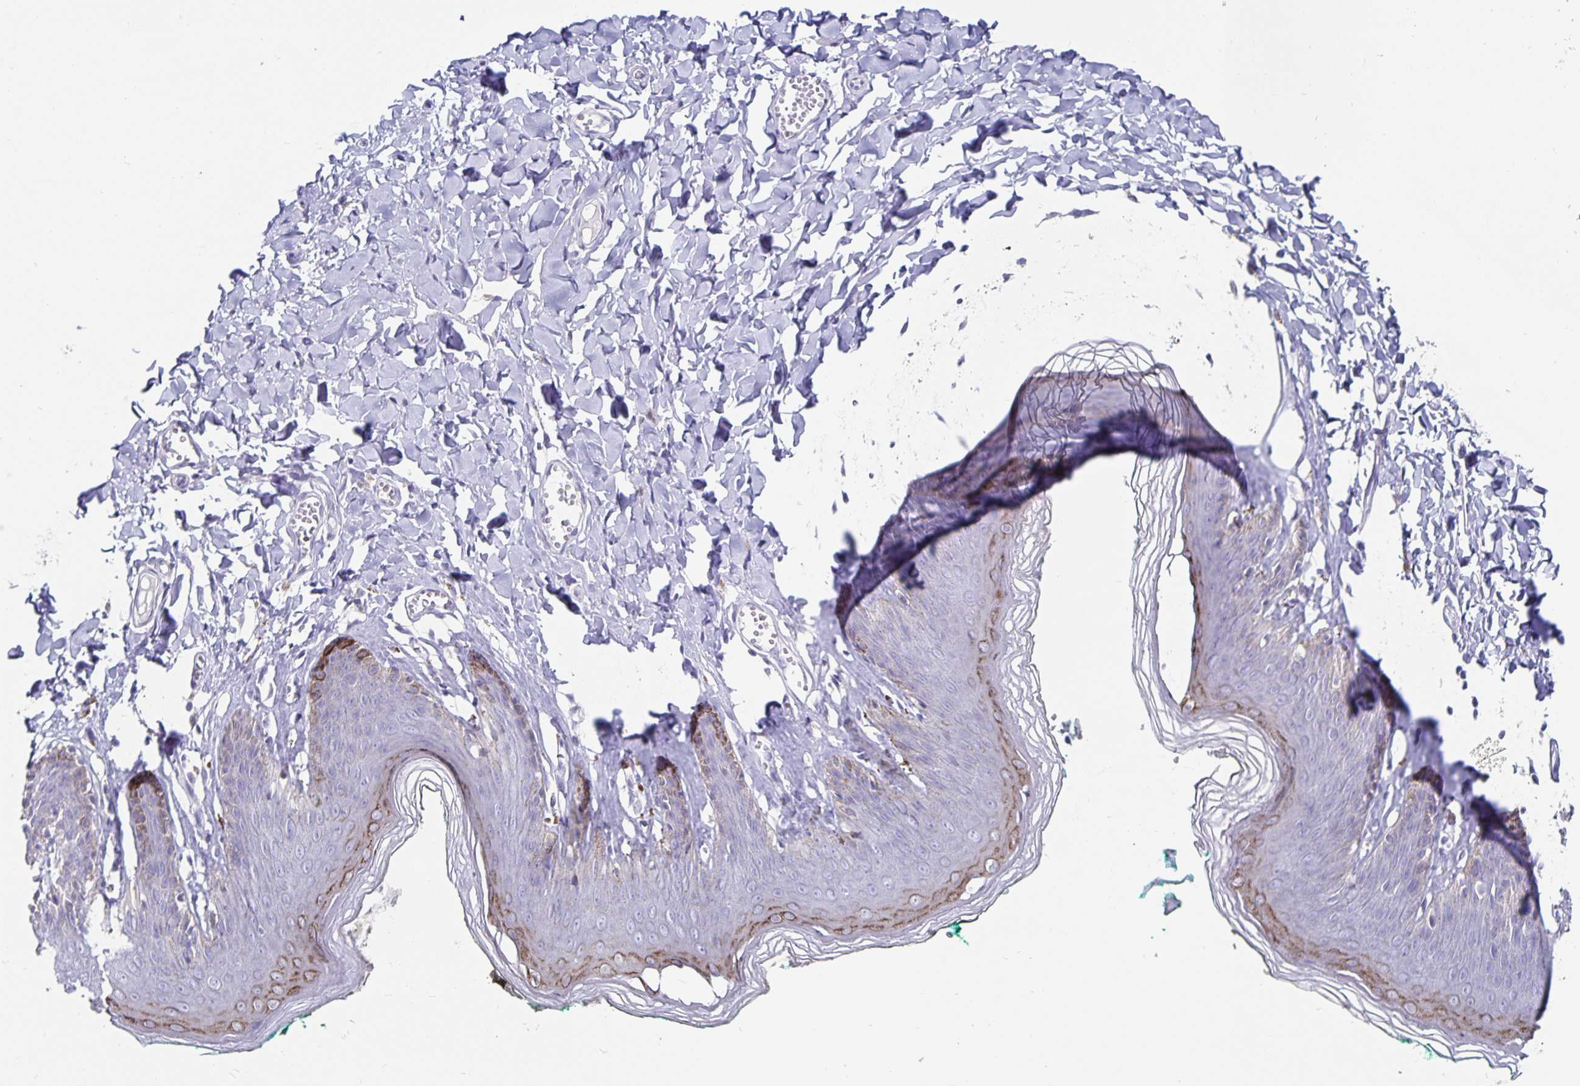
{"staining": {"intensity": "moderate", "quantity": "<25%", "location": "cytoplasmic/membranous"}, "tissue": "skin", "cell_type": "Epidermal cells", "image_type": "normal", "snomed": [{"axis": "morphology", "description": "Normal tissue, NOS"}, {"axis": "topography", "description": "Vulva"}, {"axis": "topography", "description": "Peripheral nerve tissue"}], "caption": "Skin stained with DAB immunohistochemistry (IHC) demonstrates low levels of moderate cytoplasmic/membranous staining in approximately <25% of epidermal cells. The staining was performed using DAB (3,3'-diaminobenzidine) to visualize the protein expression in brown, while the nuclei were stained in blue with hematoxylin (Magnification: 20x).", "gene": "OLIG2", "patient": {"sex": "female", "age": 66}}